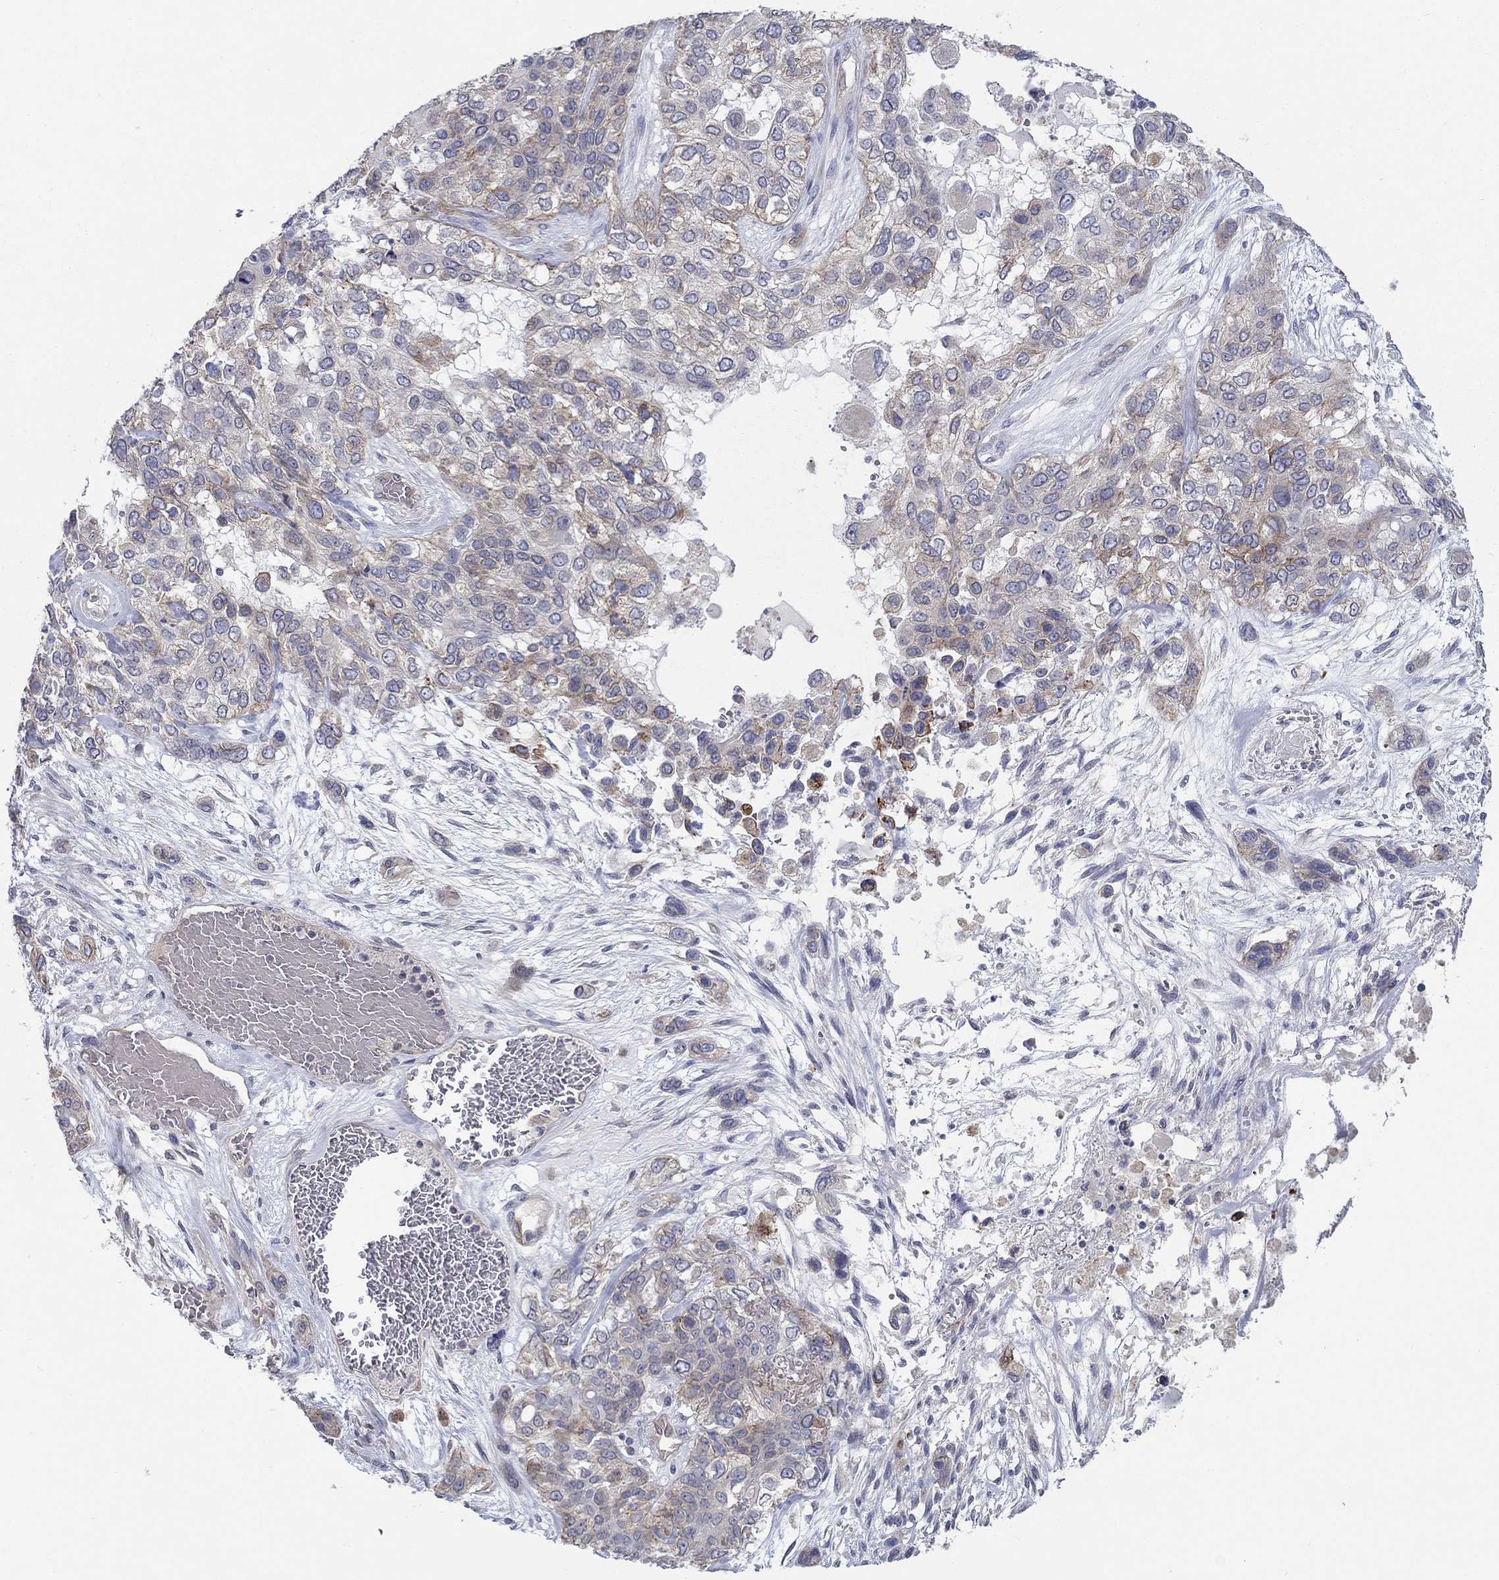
{"staining": {"intensity": "negative", "quantity": "none", "location": "none"}, "tissue": "lung cancer", "cell_type": "Tumor cells", "image_type": "cancer", "snomed": [{"axis": "morphology", "description": "Squamous cell carcinoma, NOS"}, {"axis": "topography", "description": "Lung"}], "caption": "This is a histopathology image of IHC staining of squamous cell carcinoma (lung), which shows no staining in tumor cells. The staining is performed using DAB (3,3'-diaminobenzidine) brown chromogen with nuclei counter-stained in using hematoxylin.", "gene": "ERMP1", "patient": {"sex": "female", "age": 70}}